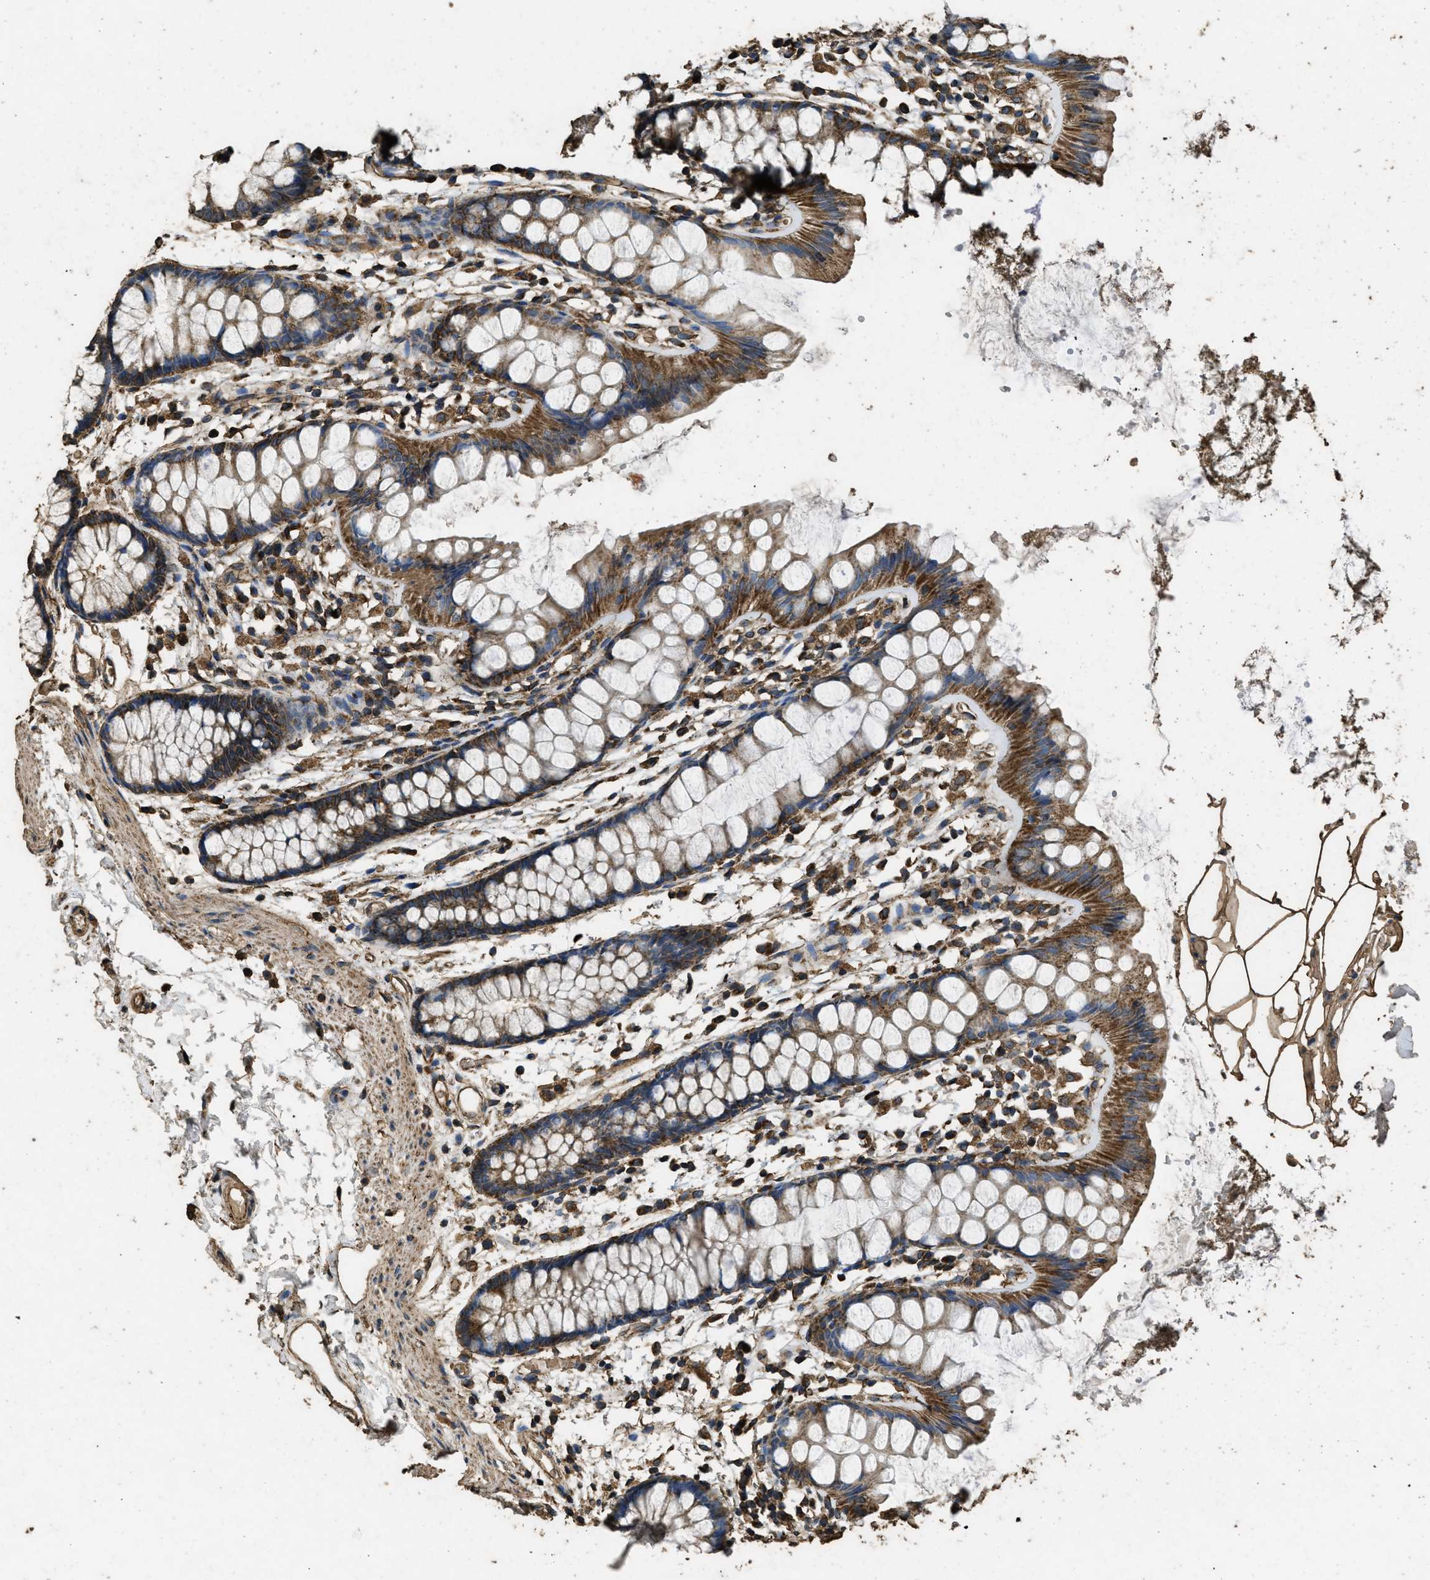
{"staining": {"intensity": "strong", "quantity": ">75%", "location": "cytoplasmic/membranous"}, "tissue": "rectum", "cell_type": "Glandular cells", "image_type": "normal", "snomed": [{"axis": "morphology", "description": "Normal tissue, NOS"}, {"axis": "topography", "description": "Rectum"}], "caption": "Immunohistochemical staining of normal rectum shows strong cytoplasmic/membranous protein positivity in approximately >75% of glandular cells.", "gene": "CYRIA", "patient": {"sex": "female", "age": 66}}